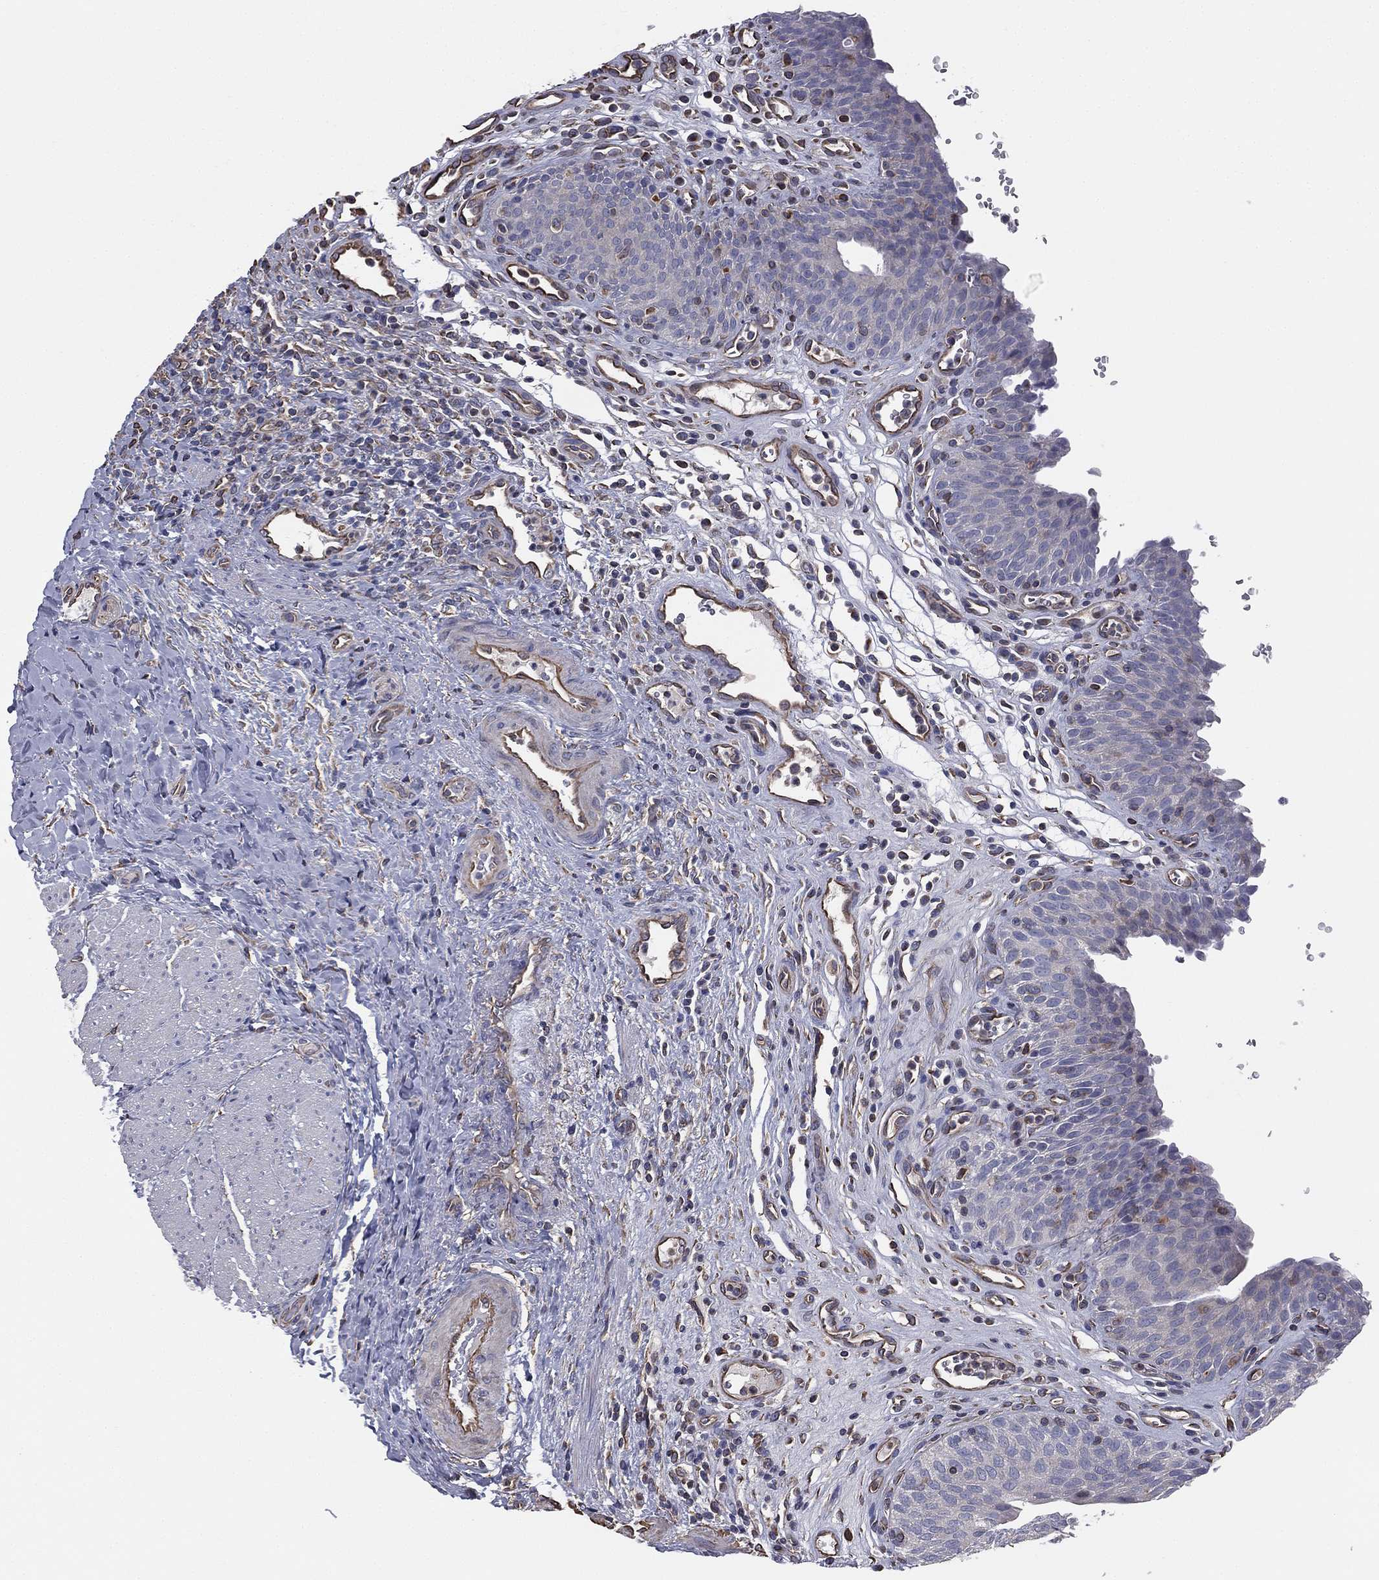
{"staining": {"intensity": "negative", "quantity": "none", "location": "none"}, "tissue": "urinary bladder", "cell_type": "Urothelial cells", "image_type": "normal", "snomed": [{"axis": "morphology", "description": "Normal tissue, NOS"}, {"axis": "topography", "description": "Urinary bladder"}], "caption": "Immunohistochemistry micrograph of benign human urinary bladder stained for a protein (brown), which demonstrates no positivity in urothelial cells.", "gene": "SCUBE1", "patient": {"sex": "male", "age": 66}}